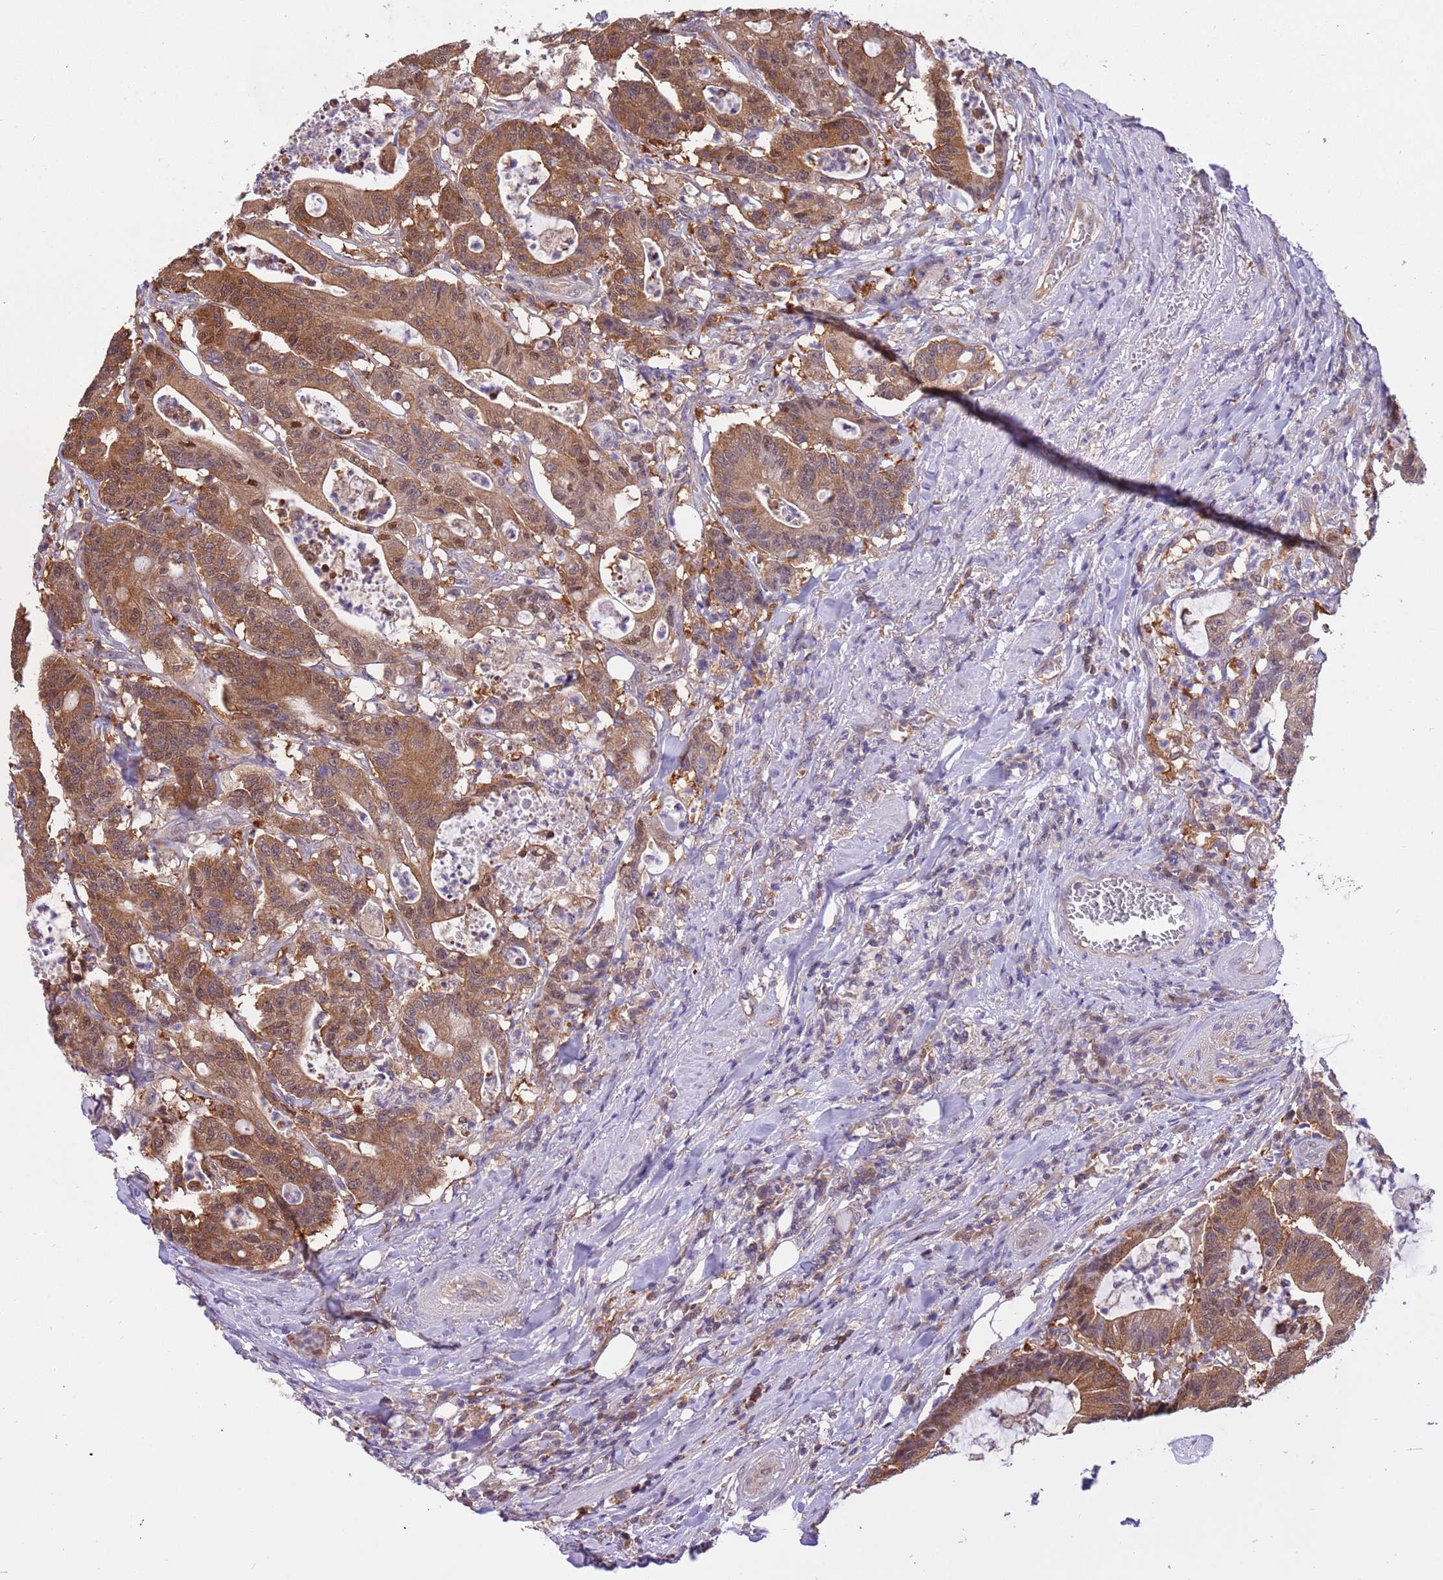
{"staining": {"intensity": "strong", "quantity": ">75%", "location": "cytoplasmic/membranous,nuclear"}, "tissue": "colorectal cancer", "cell_type": "Tumor cells", "image_type": "cancer", "snomed": [{"axis": "morphology", "description": "Adenocarcinoma, NOS"}, {"axis": "topography", "description": "Colon"}], "caption": "Human colorectal cancer stained with a brown dye displays strong cytoplasmic/membranous and nuclear positive expression in about >75% of tumor cells.", "gene": "STIP1", "patient": {"sex": "female", "age": 84}}